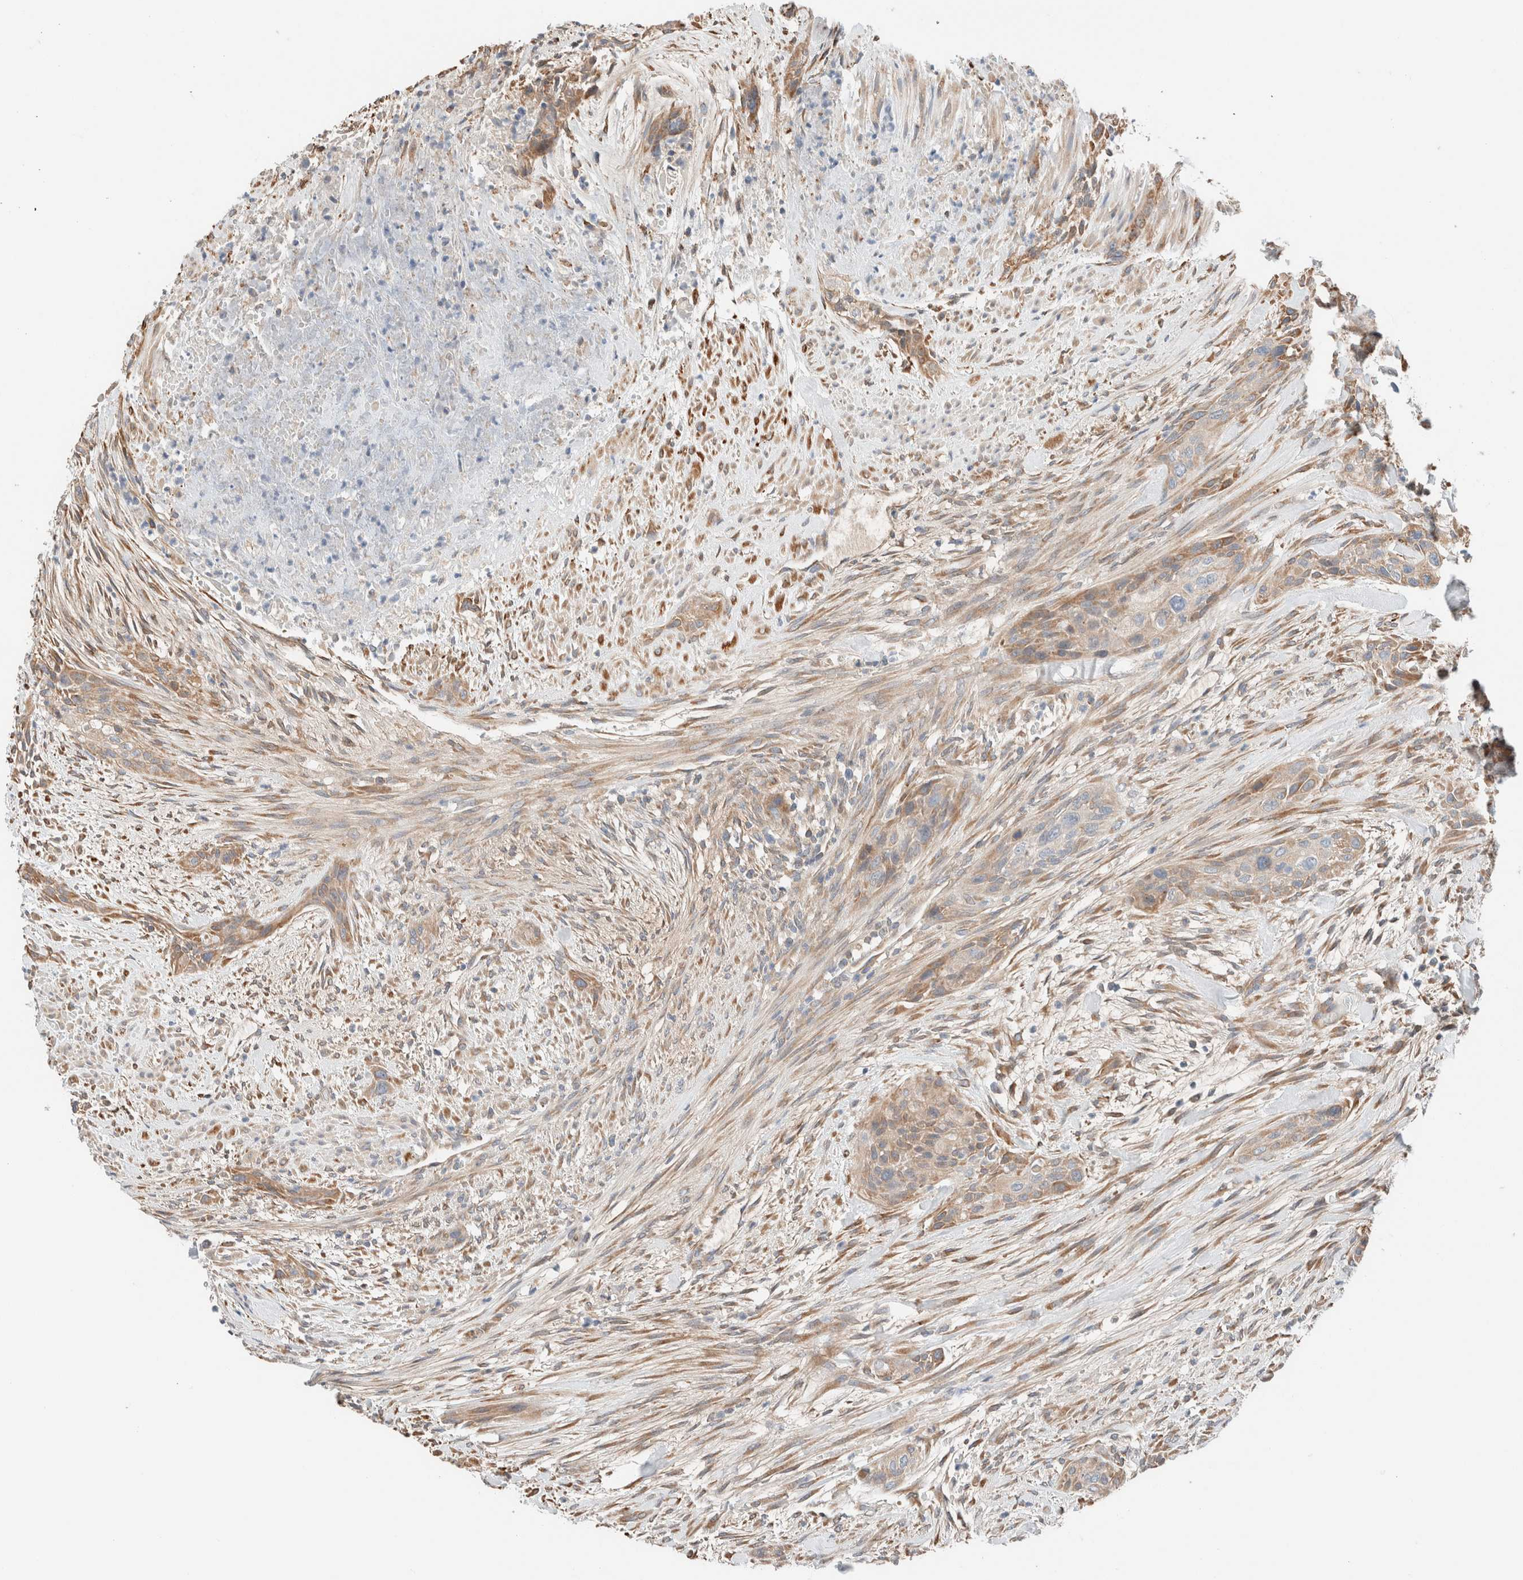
{"staining": {"intensity": "weak", "quantity": ">75%", "location": "cytoplasmic/membranous"}, "tissue": "urothelial cancer", "cell_type": "Tumor cells", "image_type": "cancer", "snomed": [{"axis": "morphology", "description": "Urothelial carcinoma, High grade"}, {"axis": "topography", "description": "Urinary bladder"}], "caption": "Approximately >75% of tumor cells in human urothelial cancer demonstrate weak cytoplasmic/membranous protein staining as visualized by brown immunohistochemical staining.", "gene": "PCM1", "patient": {"sex": "male", "age": 35}}